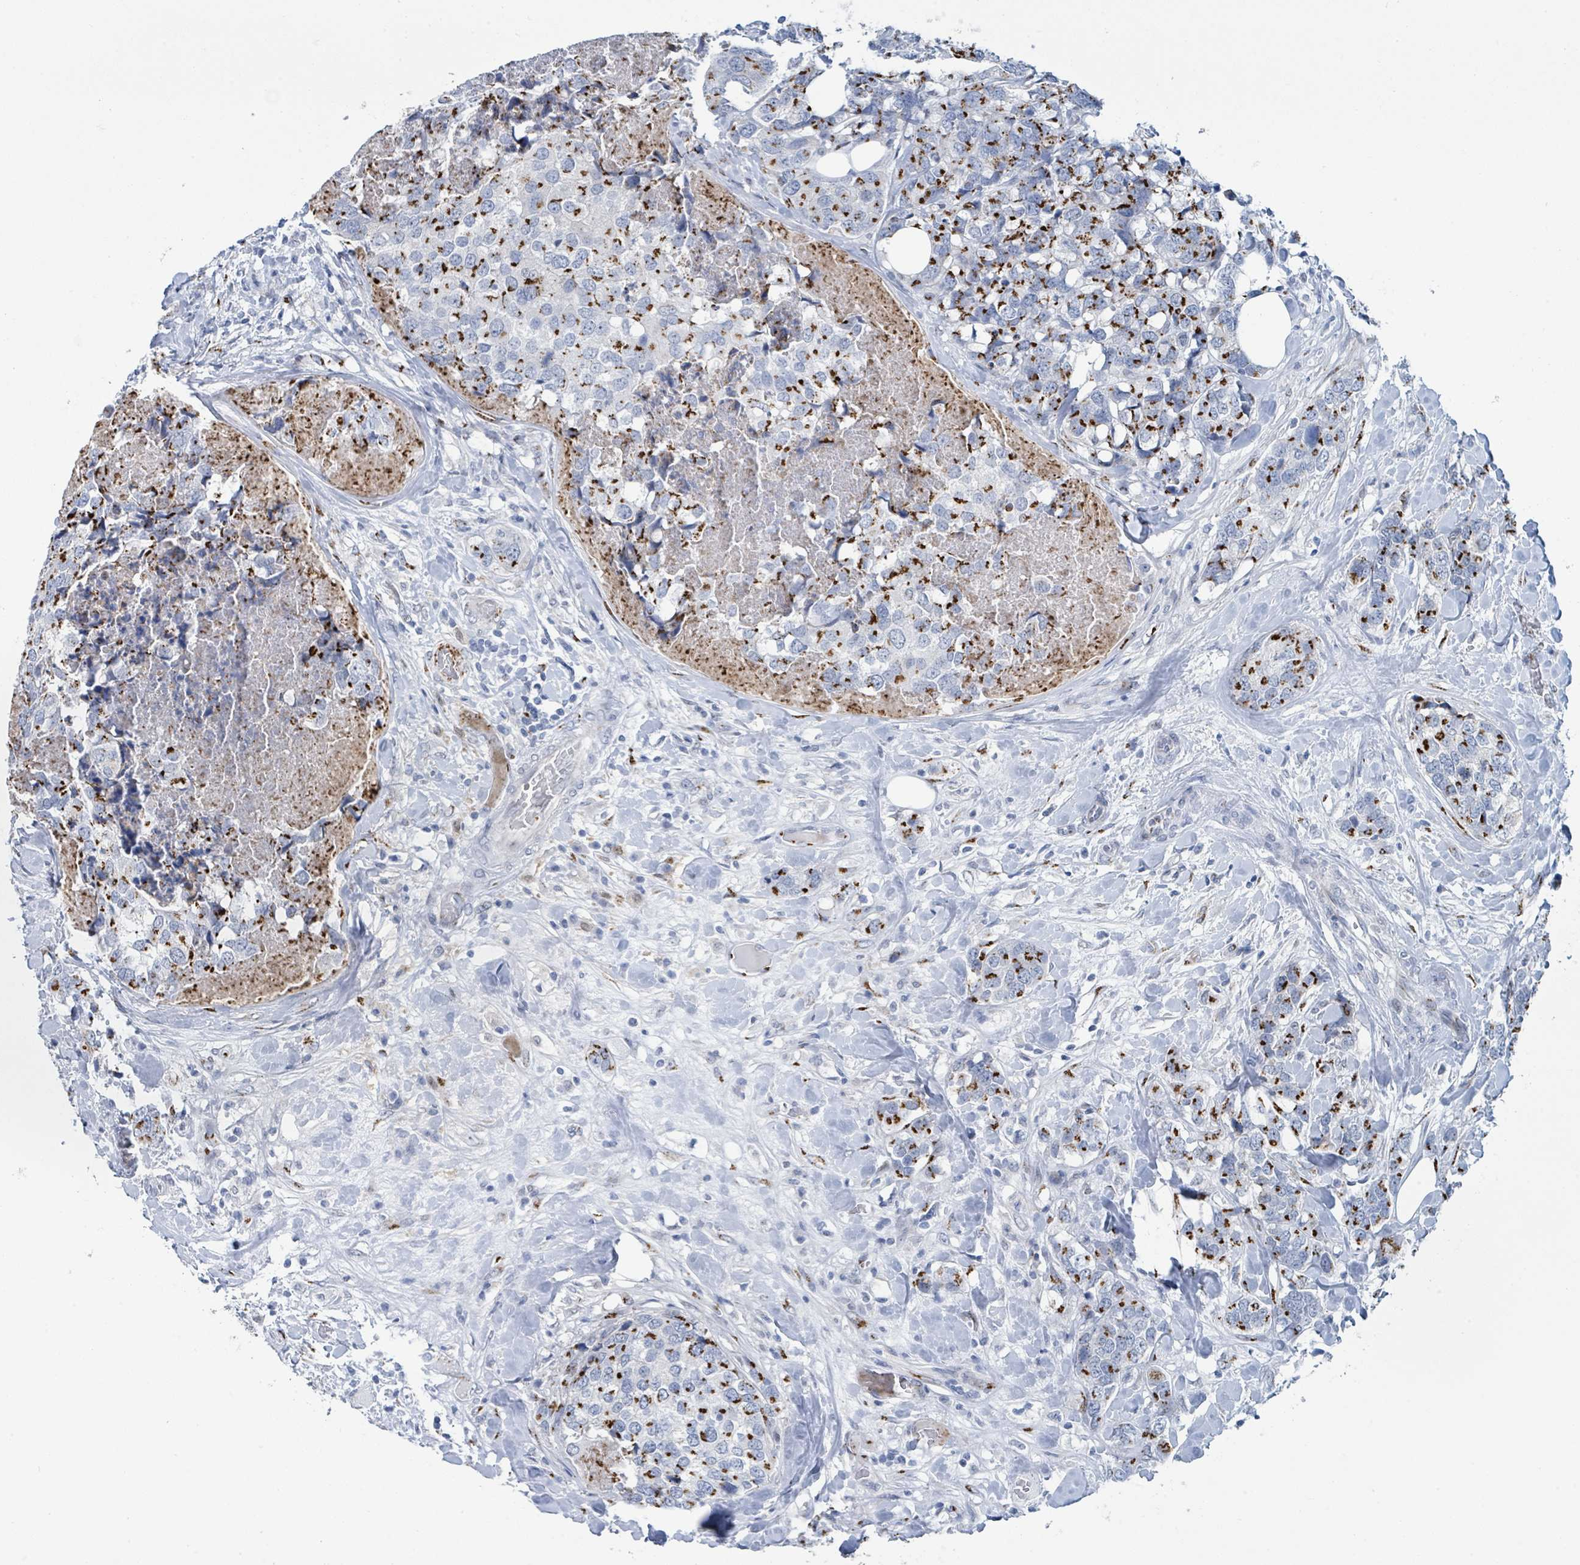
{"staining": {"intensity": "strong", "quantity": "25%-75%", "location": "cytoplasmic/membranous"}, "tissue": "breast cancer", "cell_type": "Tumor cells", "image_type": "cancer", "snomed": [{"axis": "morphology", "description": "Lobular carcinoma"}, {"axis": "topography", "description": "Breast"}], "caption": "The photomicrograph exhibits staining of lobular carcinoma (breast), revealing strong cytoplasmic/membranous protein positivity (brown color) within tumor cells.", "gene": "DCAF5", "patient": {"sex": "female", "age": 59}}